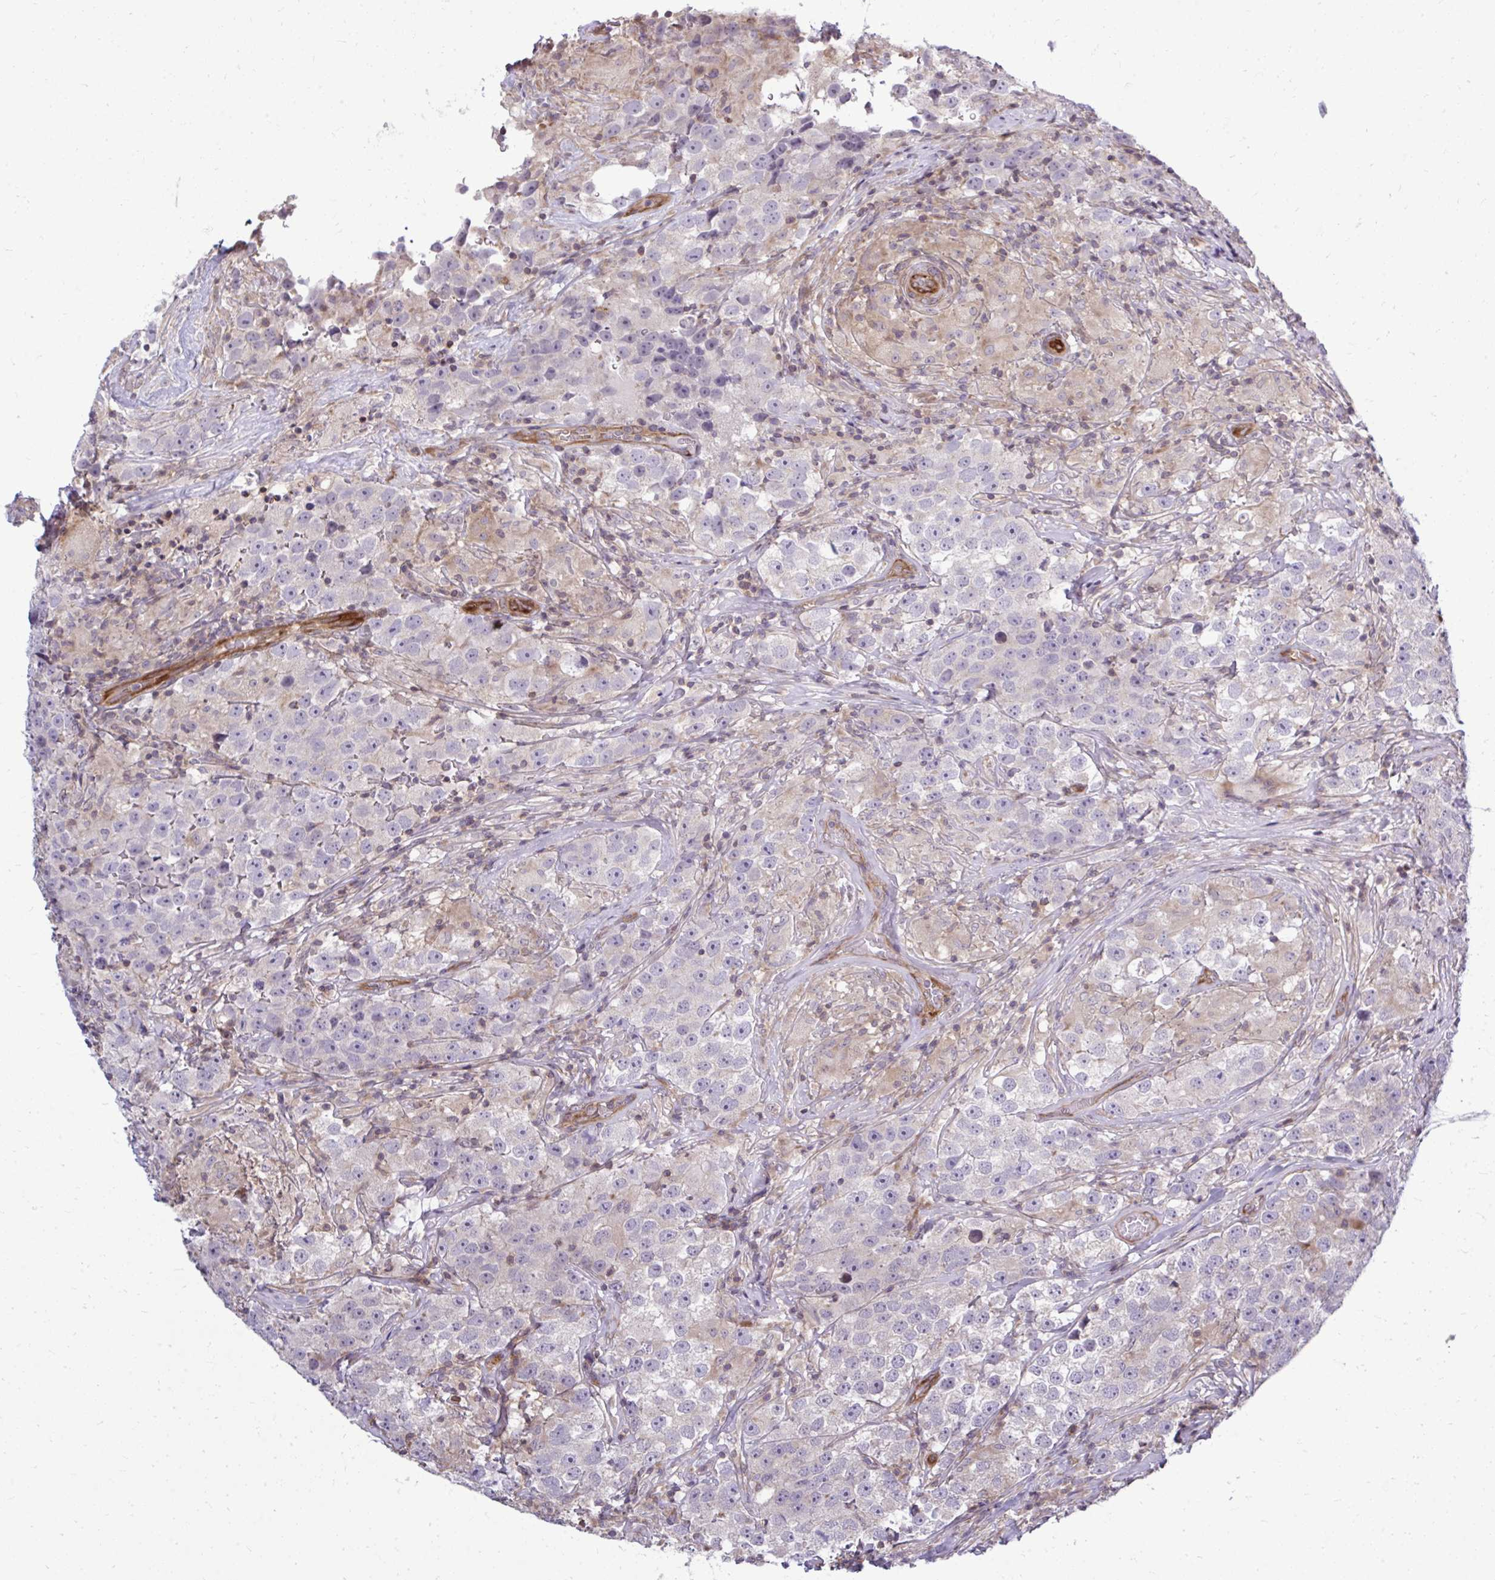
{"staining": {"intensity": "negative", "quantity": "none", "location": "none"}, "tissue": "testis cancer", "cell_type": "Tumor cells", "image_type": "cancer", "snomed": [{"axis": "morphology", "description": "Seminoma, NOS"}, {"axis": "topography", "description": "Testis"}], "caption": "Seminoma (testis) was stained to show a protein in brown. There is no significant positivity in tumor cells.", "gene": "FUT10", "patient": {"sex": "male", "age": 46}}